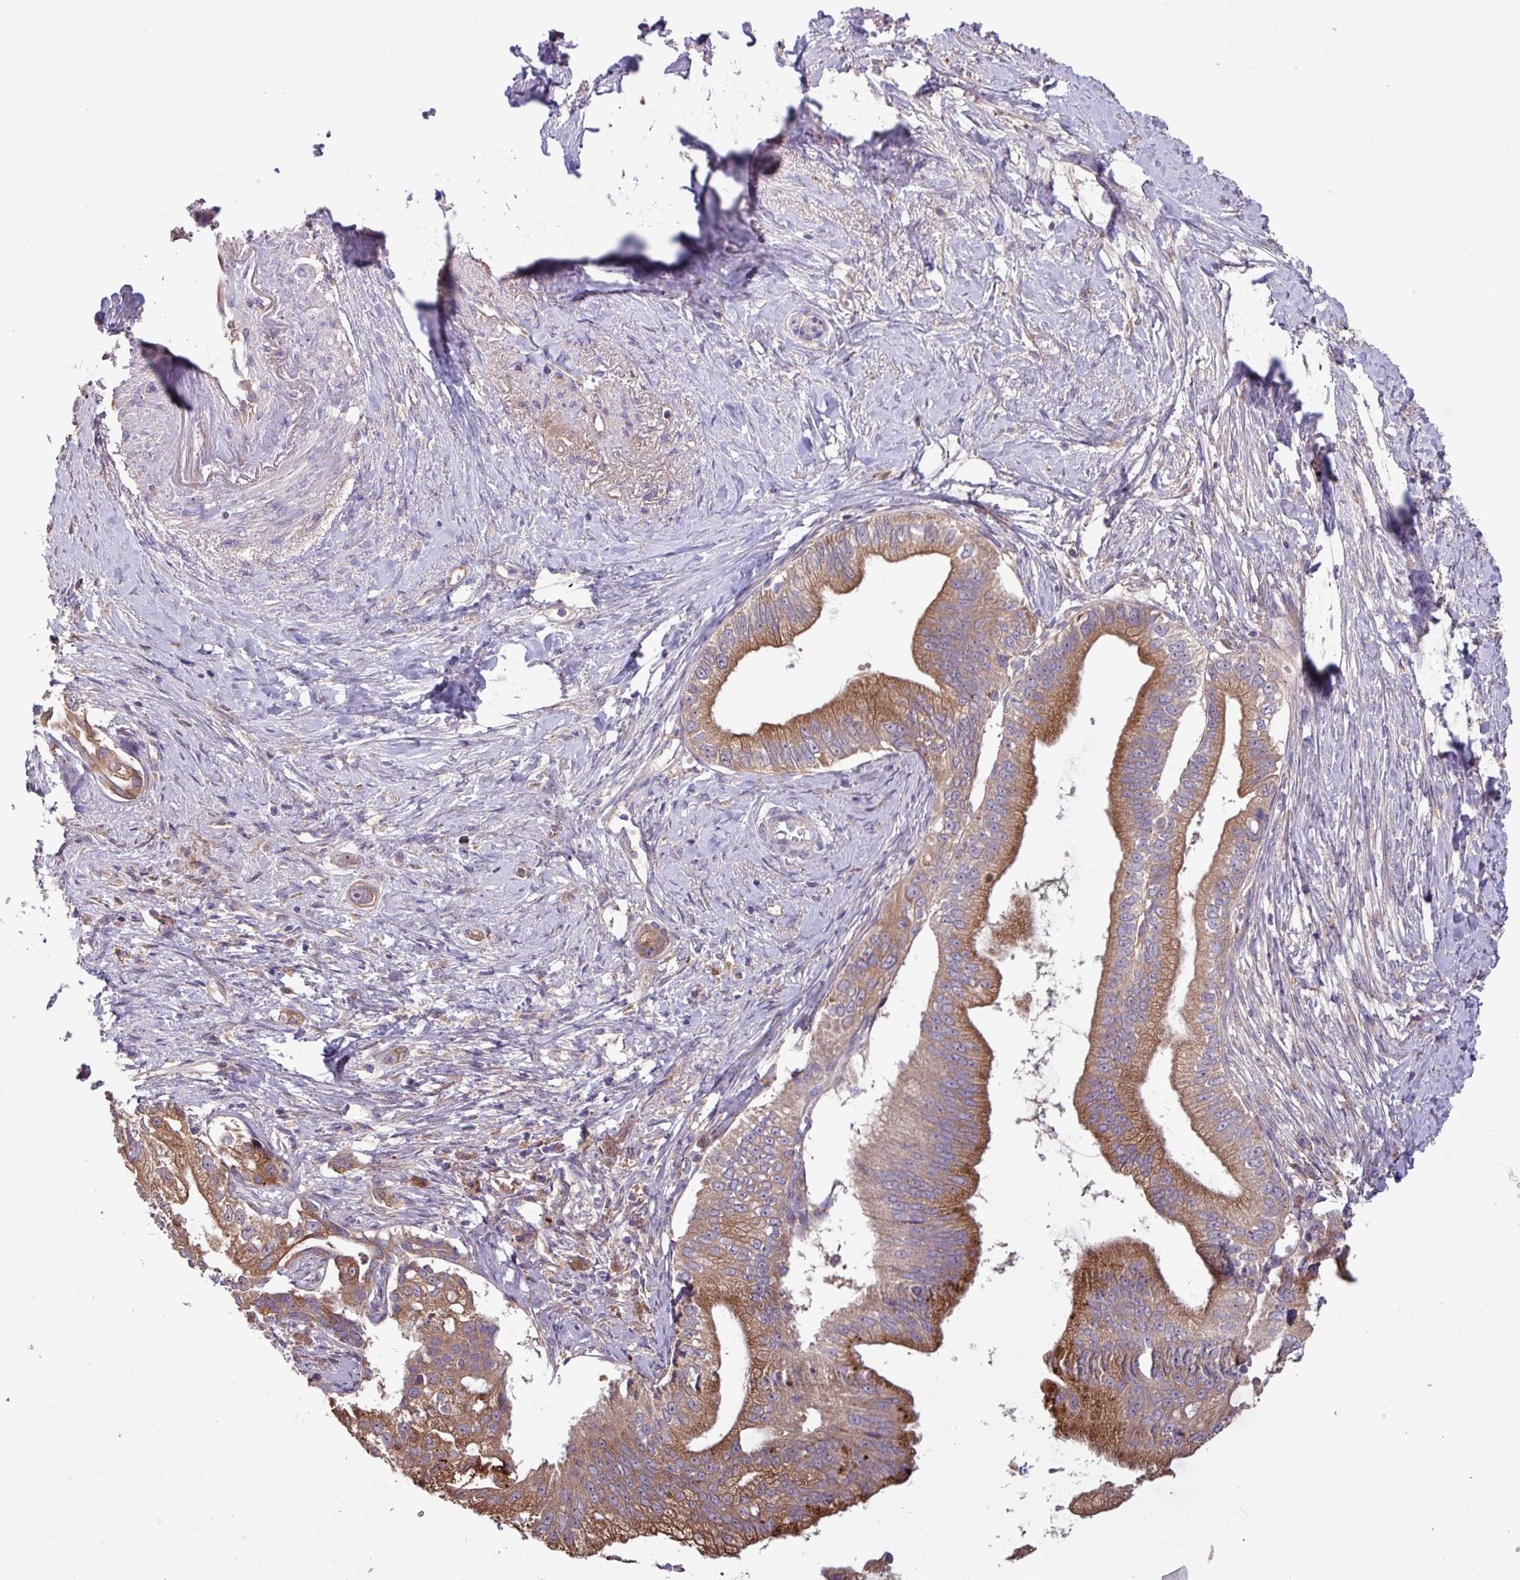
{"staining": {"intensity": "moderate", "quantity": ">75%", "location": "cytoplasmic/membranous"}, "tissue": "pancreatic cancer", "cell_type": "Tumor cells", "image_type": "cancer", "snomed": [{"axis": "morphology", "description": "Adenocarcinoma, NOS"}, {"axis": "topography", "description": "Pancreas"}], "caption": "There is medium levels of moderate cytoplasmic/membranous staining in tumor cells of pancreatic cancer, as demonstrated by immunohistochemical staining (brown color).", "gene": "PTPRQ", "patient": {"sex": "male", "age": 70}}